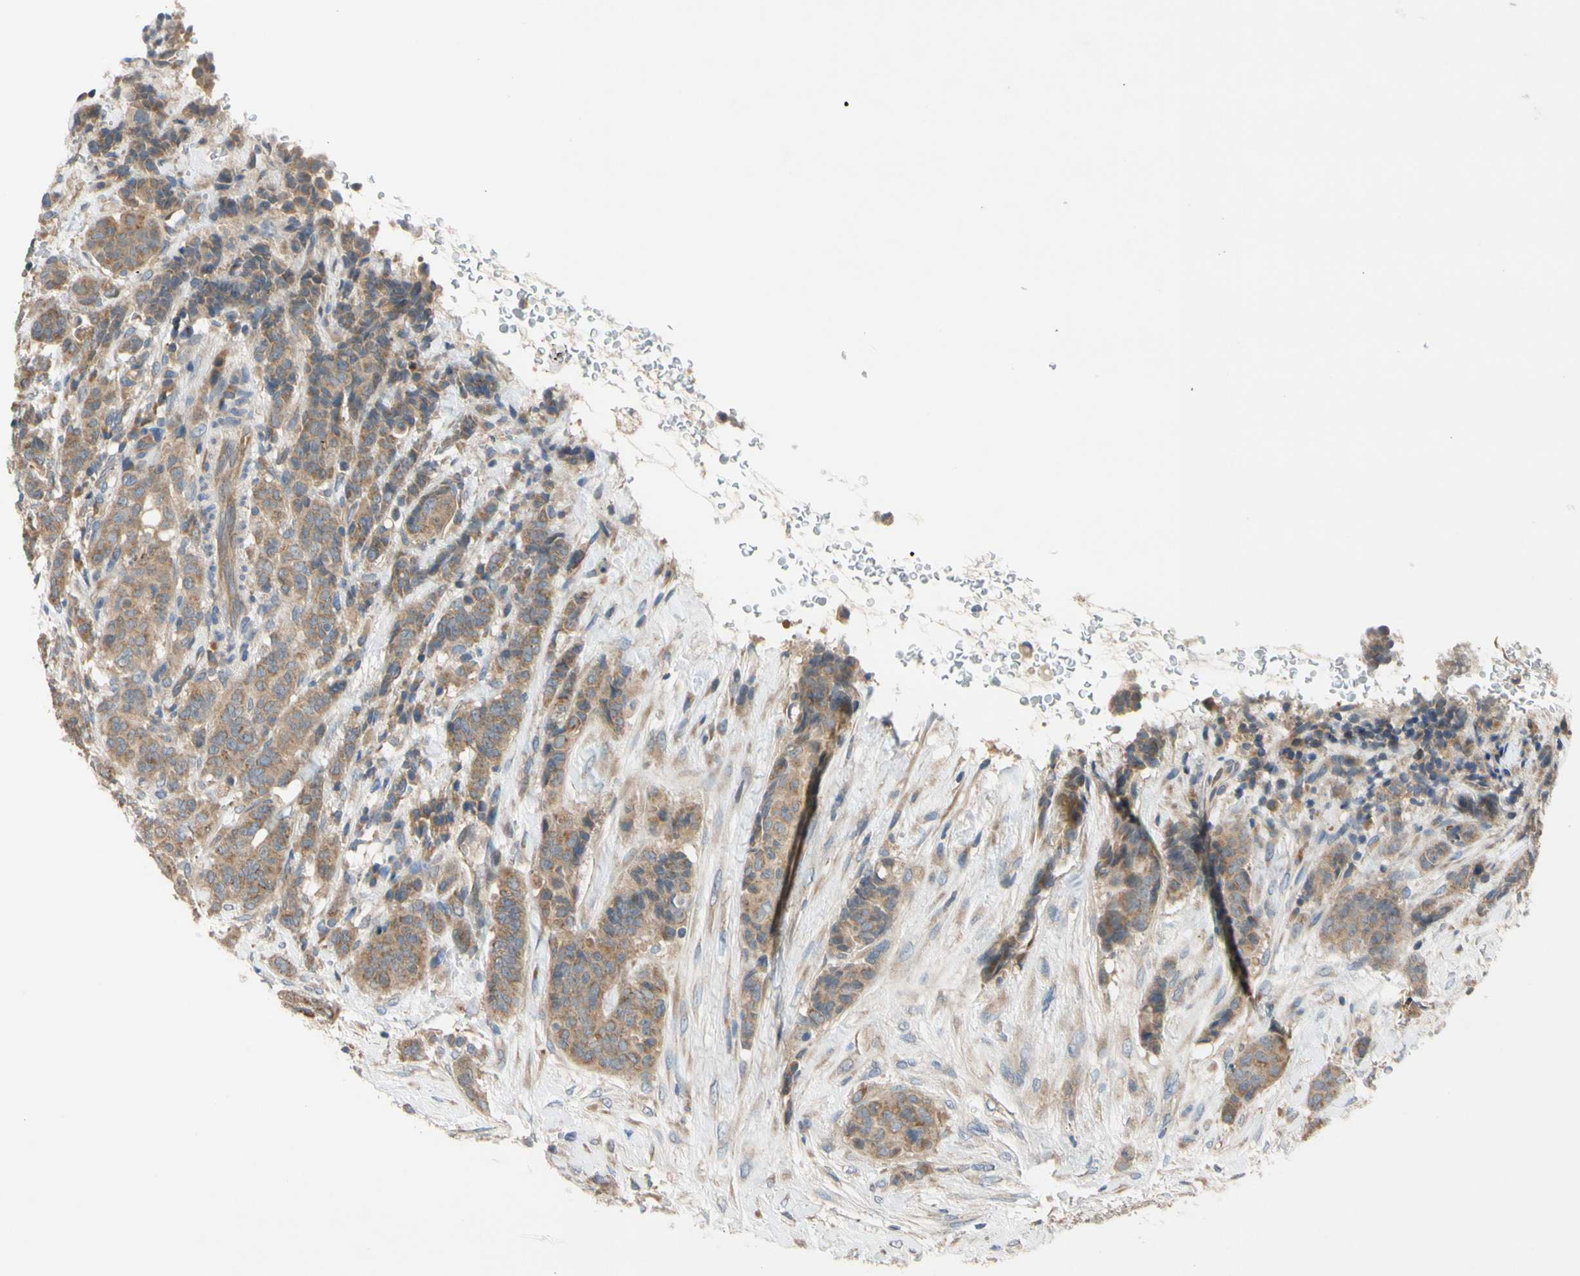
{"staining": {"intensity": "moderate", "quantity": ">75%", "location": "cytoplasmic/membranous"}, "tissue": "breast cancer", "cell_type": "Tumor cells", "image_type": "cancer", "snomed": [{"axis": "morphology", "description": "Duct carcinoma"}, {"axis": "topography", "description": "Breast"}], "caption": "IHC photomicrograph of breast cancer stained for a protein (brown), which shows medium levels of moderate cytoplasmic/membranous positivity in approximately >75% of tumor cells.", "gene": "MBTPS2", "patient": {"sex": "female", "age": 40}}